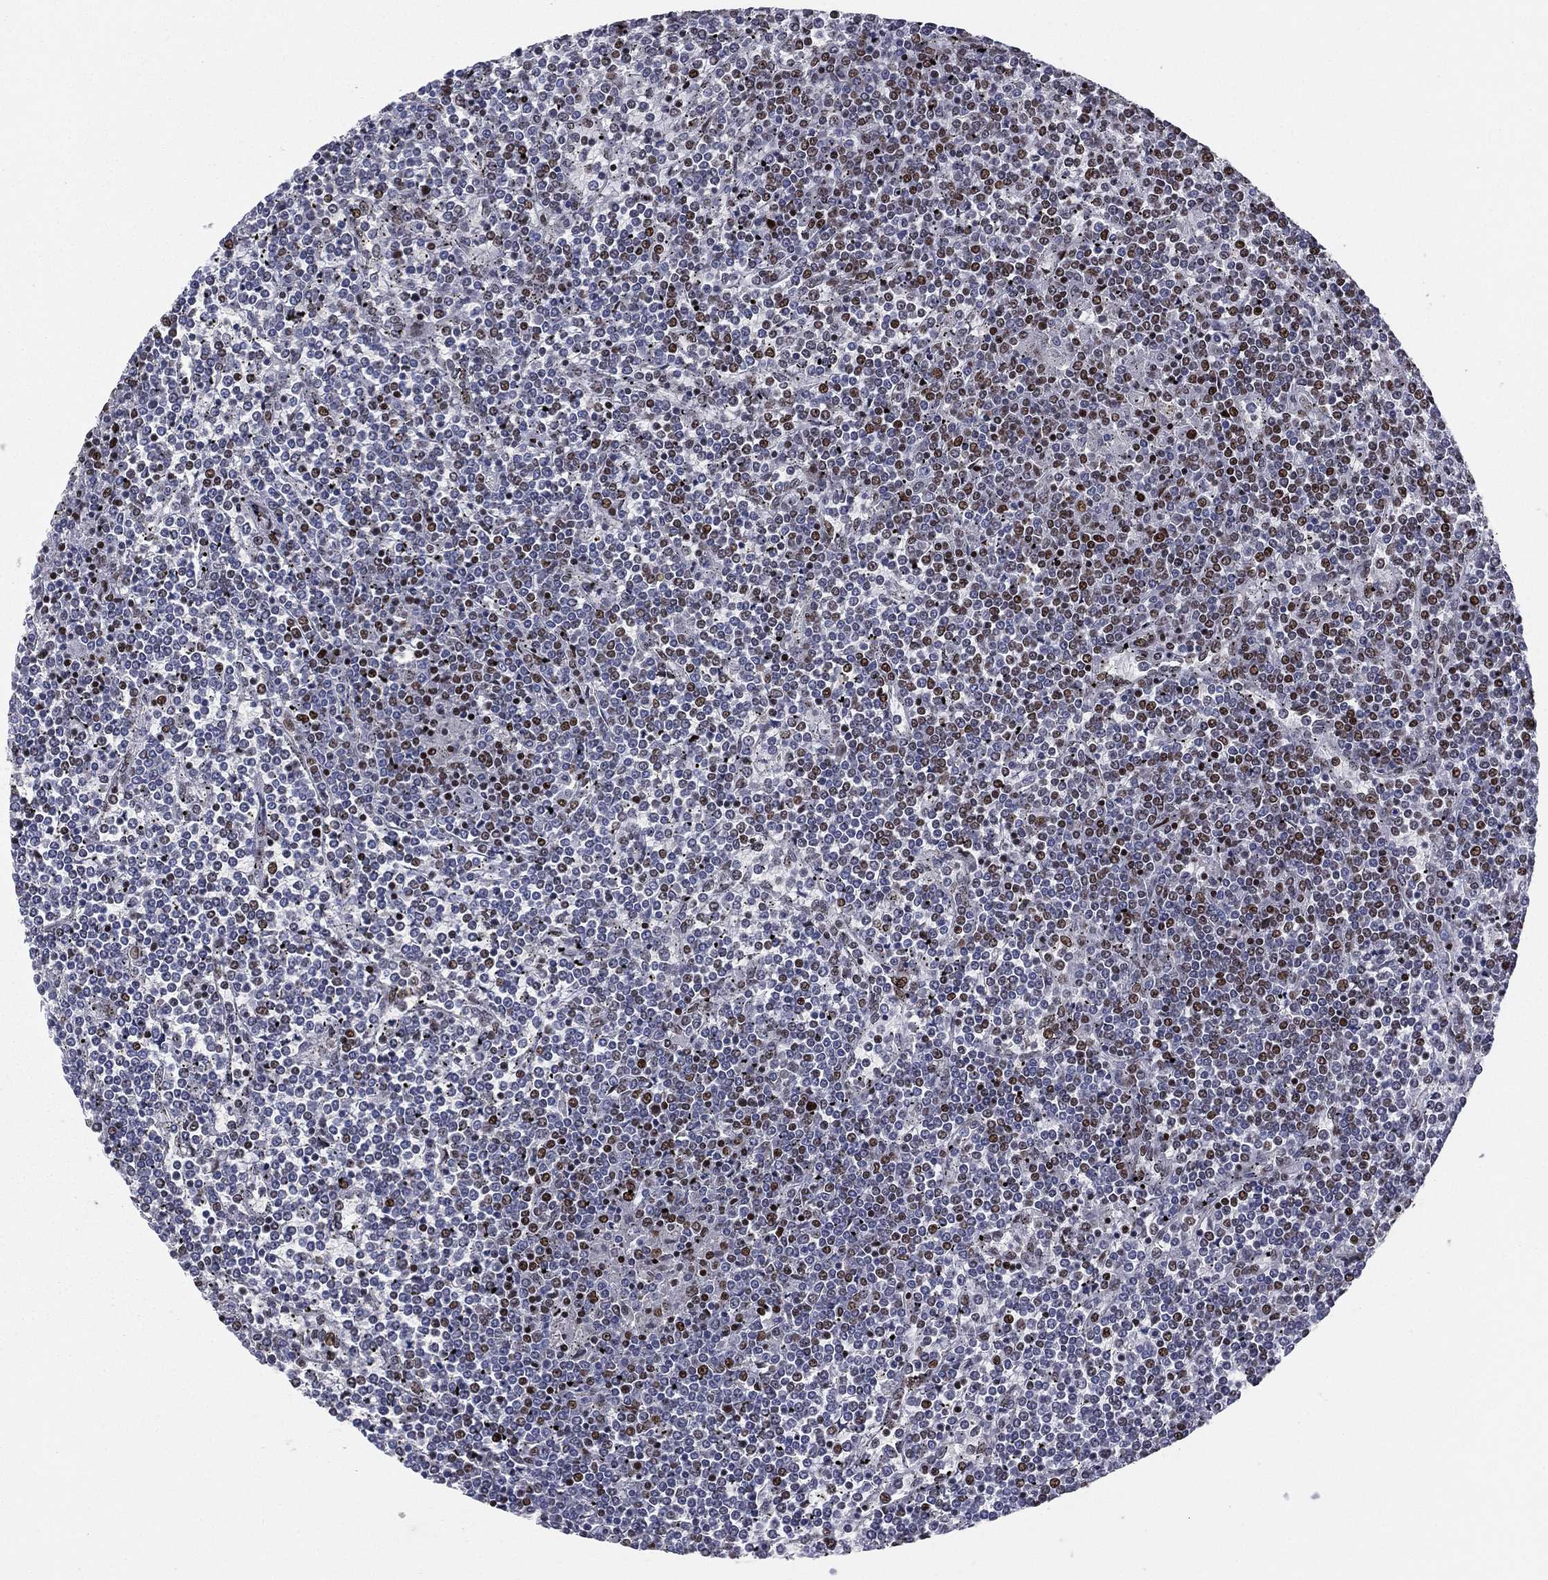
{"staining": {"intensity": "negative", "quantity": "none", "location": "none"}, "tissue": "lymphoma", "cell_type": "Tumor cells", "image_type": "cancer", "snomed": [{"axis": "morphology", "description": "Malignant lymphoma, non-Hodgkin's type, Low grade"}, {"axis": "topography", "description": "Spleen"}], "caption": "Micrograph shows no significant protein positivity in tumor cells of lymphoma. (DAB immunohistochemistry (IHC), high magnification).", "gene": "RTF1", "patient": {"sex": "female", "age": 19}}